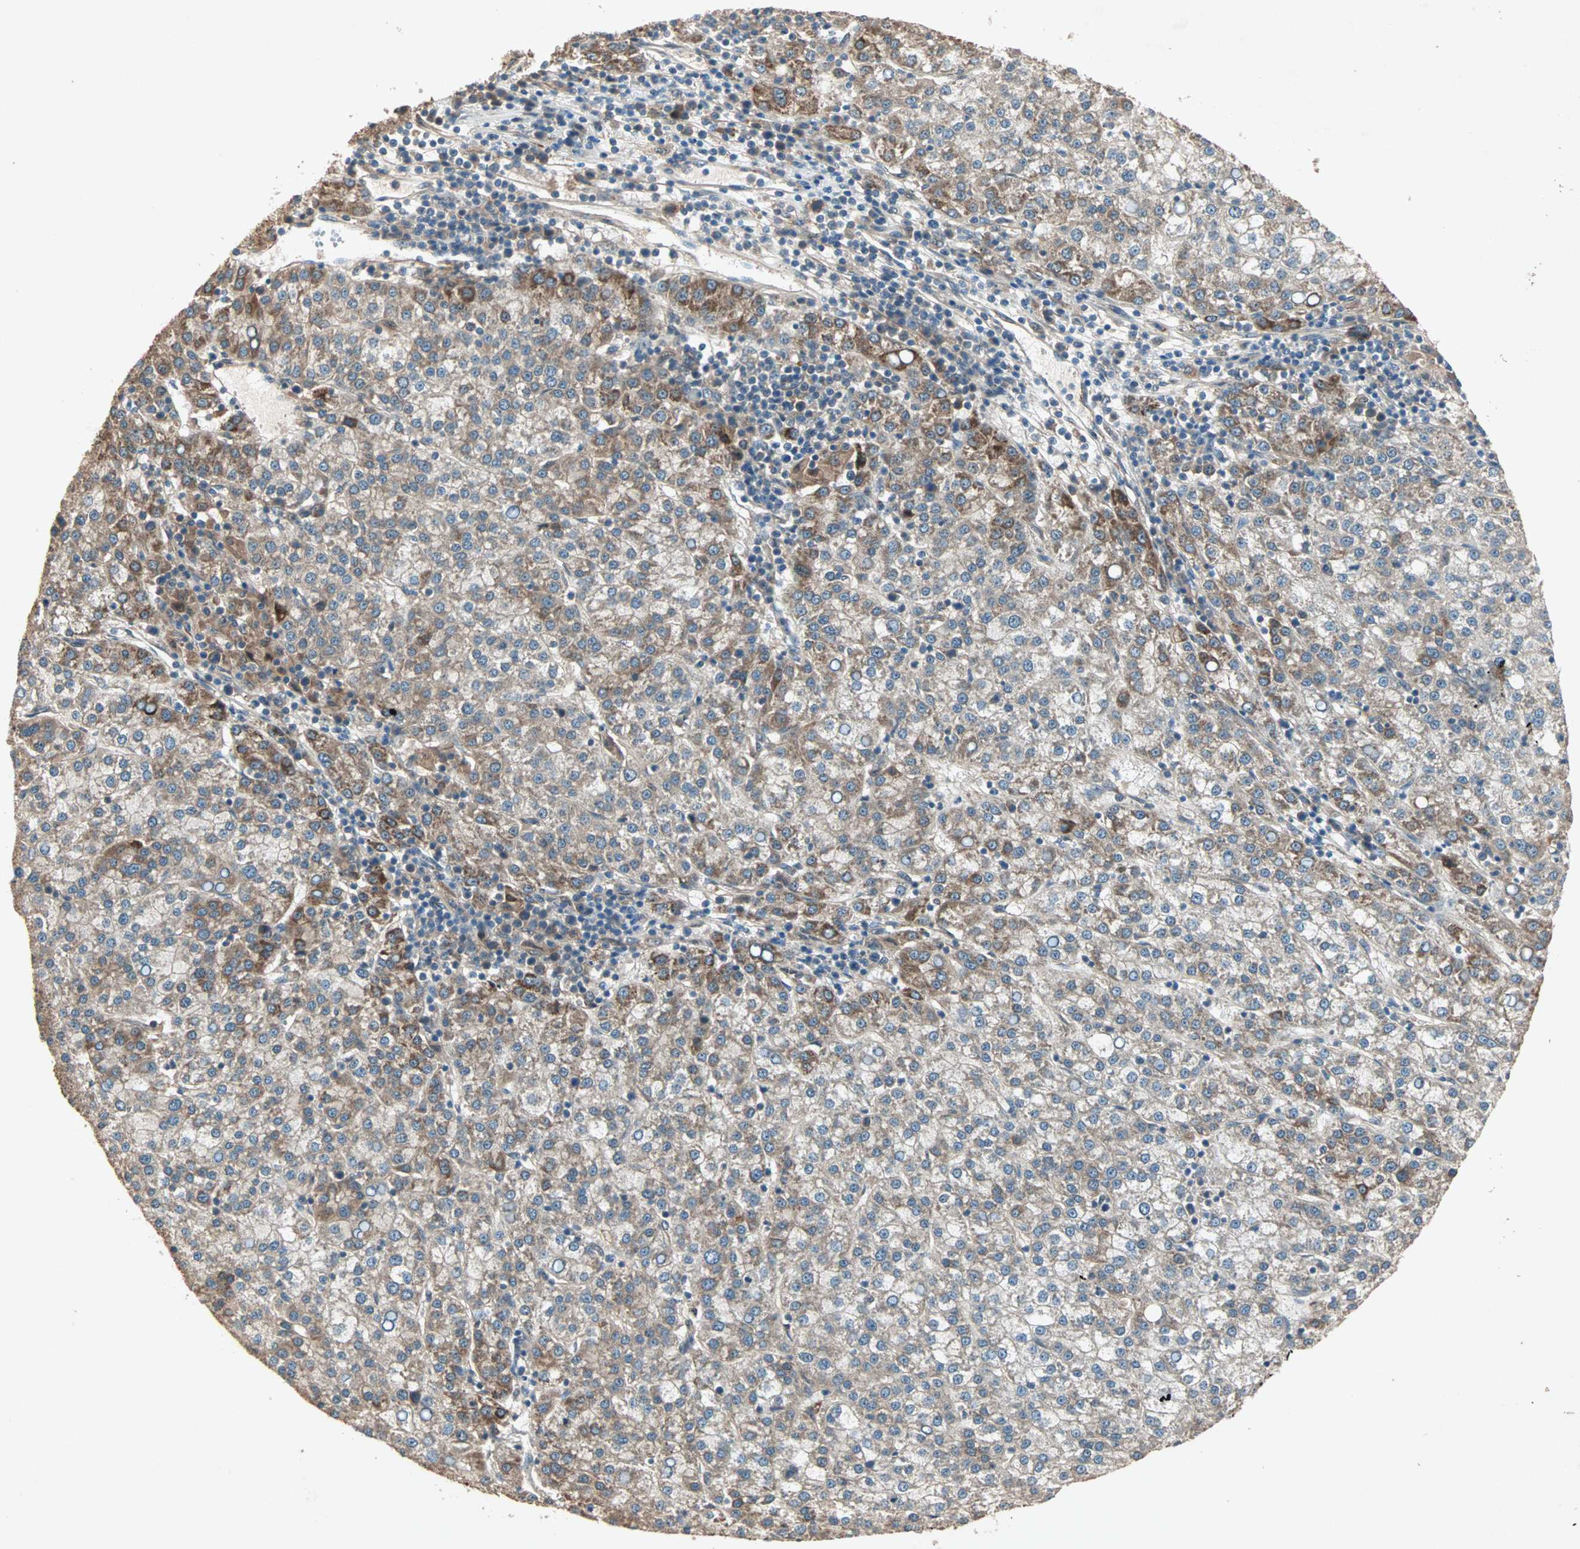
{"staining": {"intensity": "moderate", "quantity": "25%-75%", "location": "cytoplasmic/membranous"}, "tissue": "liver cancer", "cell_type": "Tumor cells", "image_type": "cancer", "snomed": [{"axis": "morphology", "description": "Carcinoma, Hepatocellular, NOS"}, {"axis": "topography", "description": "Liver"}], "caption": "An image showing moderate cytoplasmic/membranous staining in approximately 25%-75% of tumor cells in hepatocellular carcinoma (liver), as visualized by brown immunohistochemical staining.", "gene": "SDSL", "patient": {"sex": "female", "age": 58}}